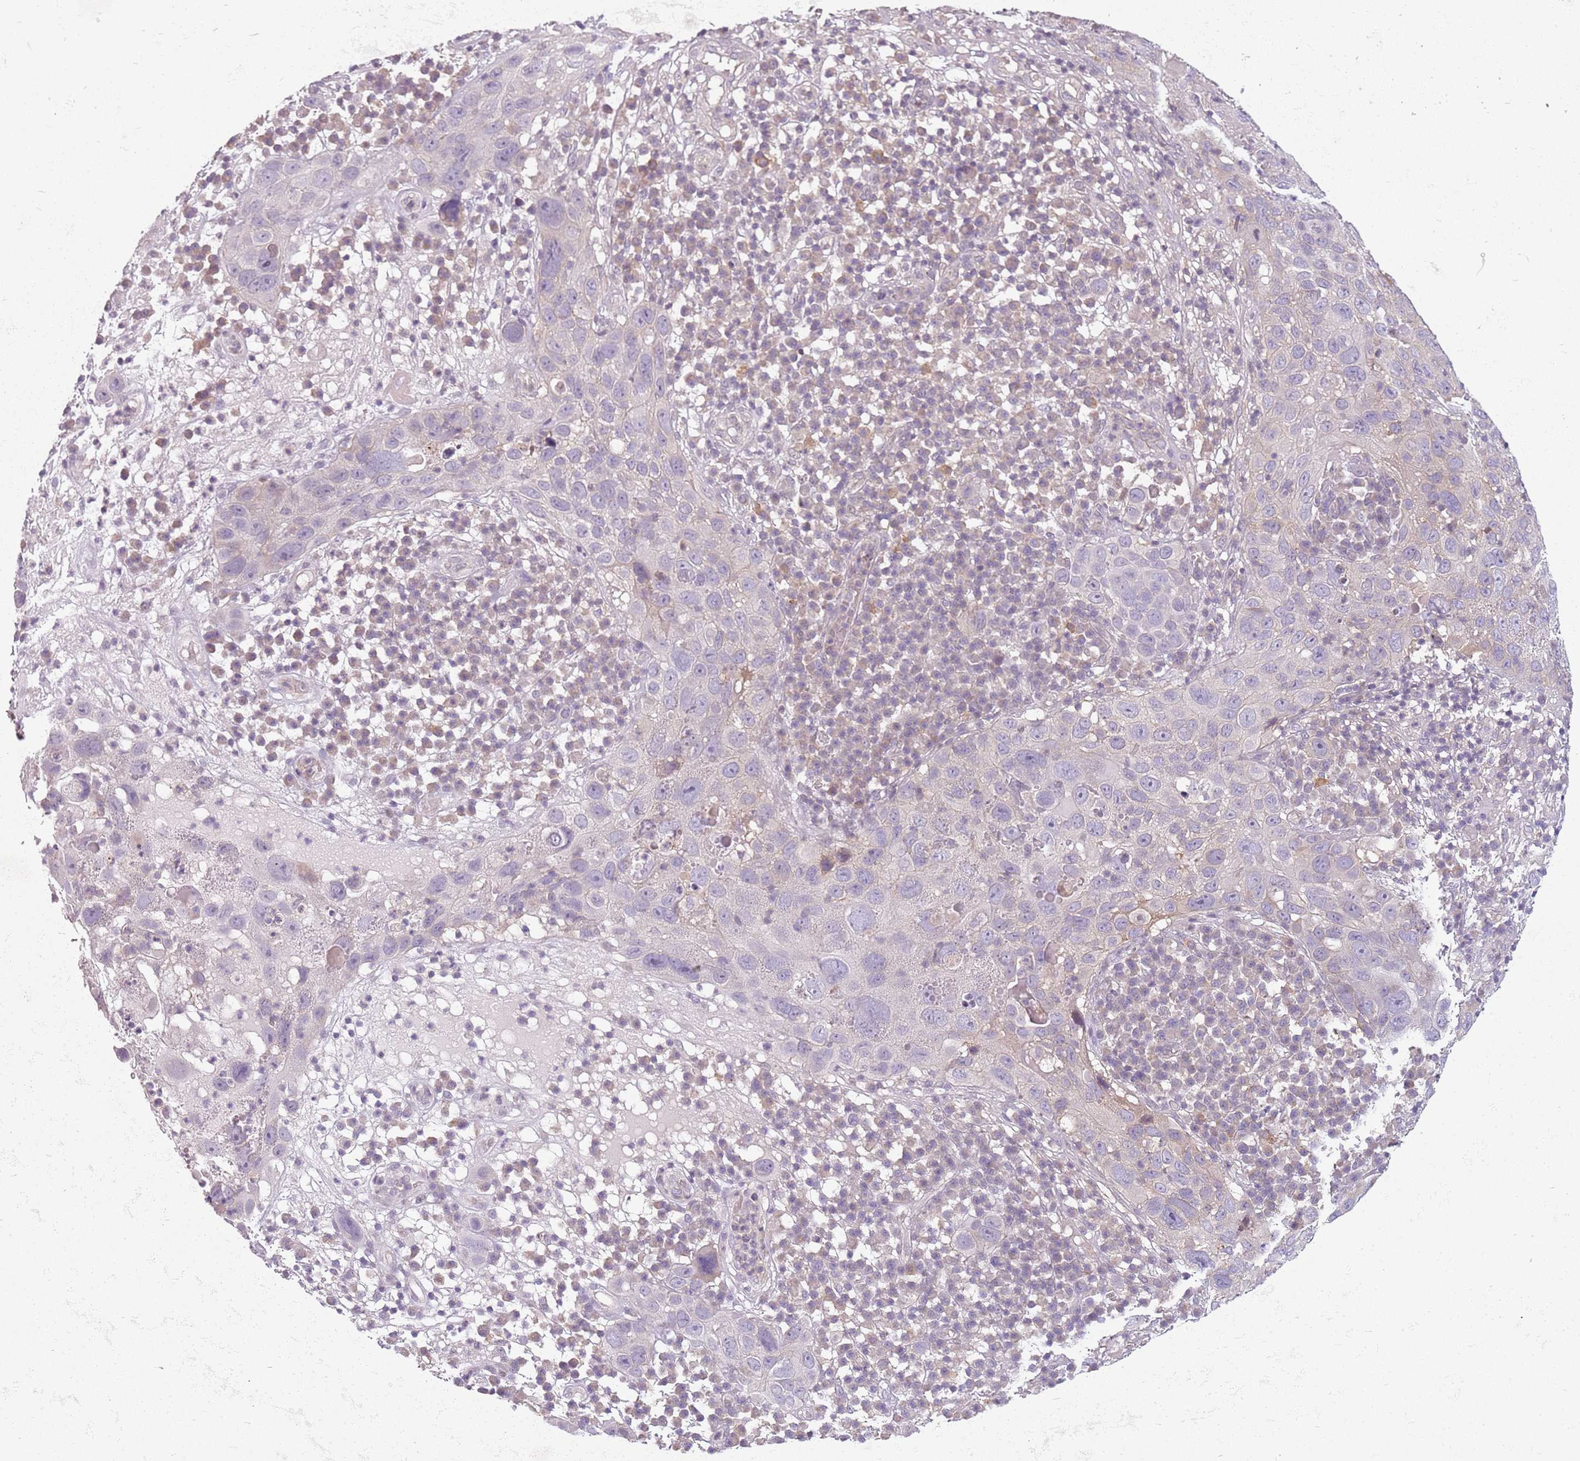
{"staining": {"intensity": "negative", "quantity": "none", "location": "none"}, "tissue": "skin cancer", "cell_type": "Tumor cells", "image_type": "cancer", "snomed": [{"axis": "morphology", "description": "Squamous cell carcinoma in situ, NOS"}, {"axis": "morphology", "description": "Squamous cell carcinoma, NOS"}, {"axis": "topography", "description": "Skin"}], "caption": "The photomicrograph shows no staining of tumor cells in skin cancer.", "gene": "DEFB116", "patient": {"sex": "male", "age": 93}}